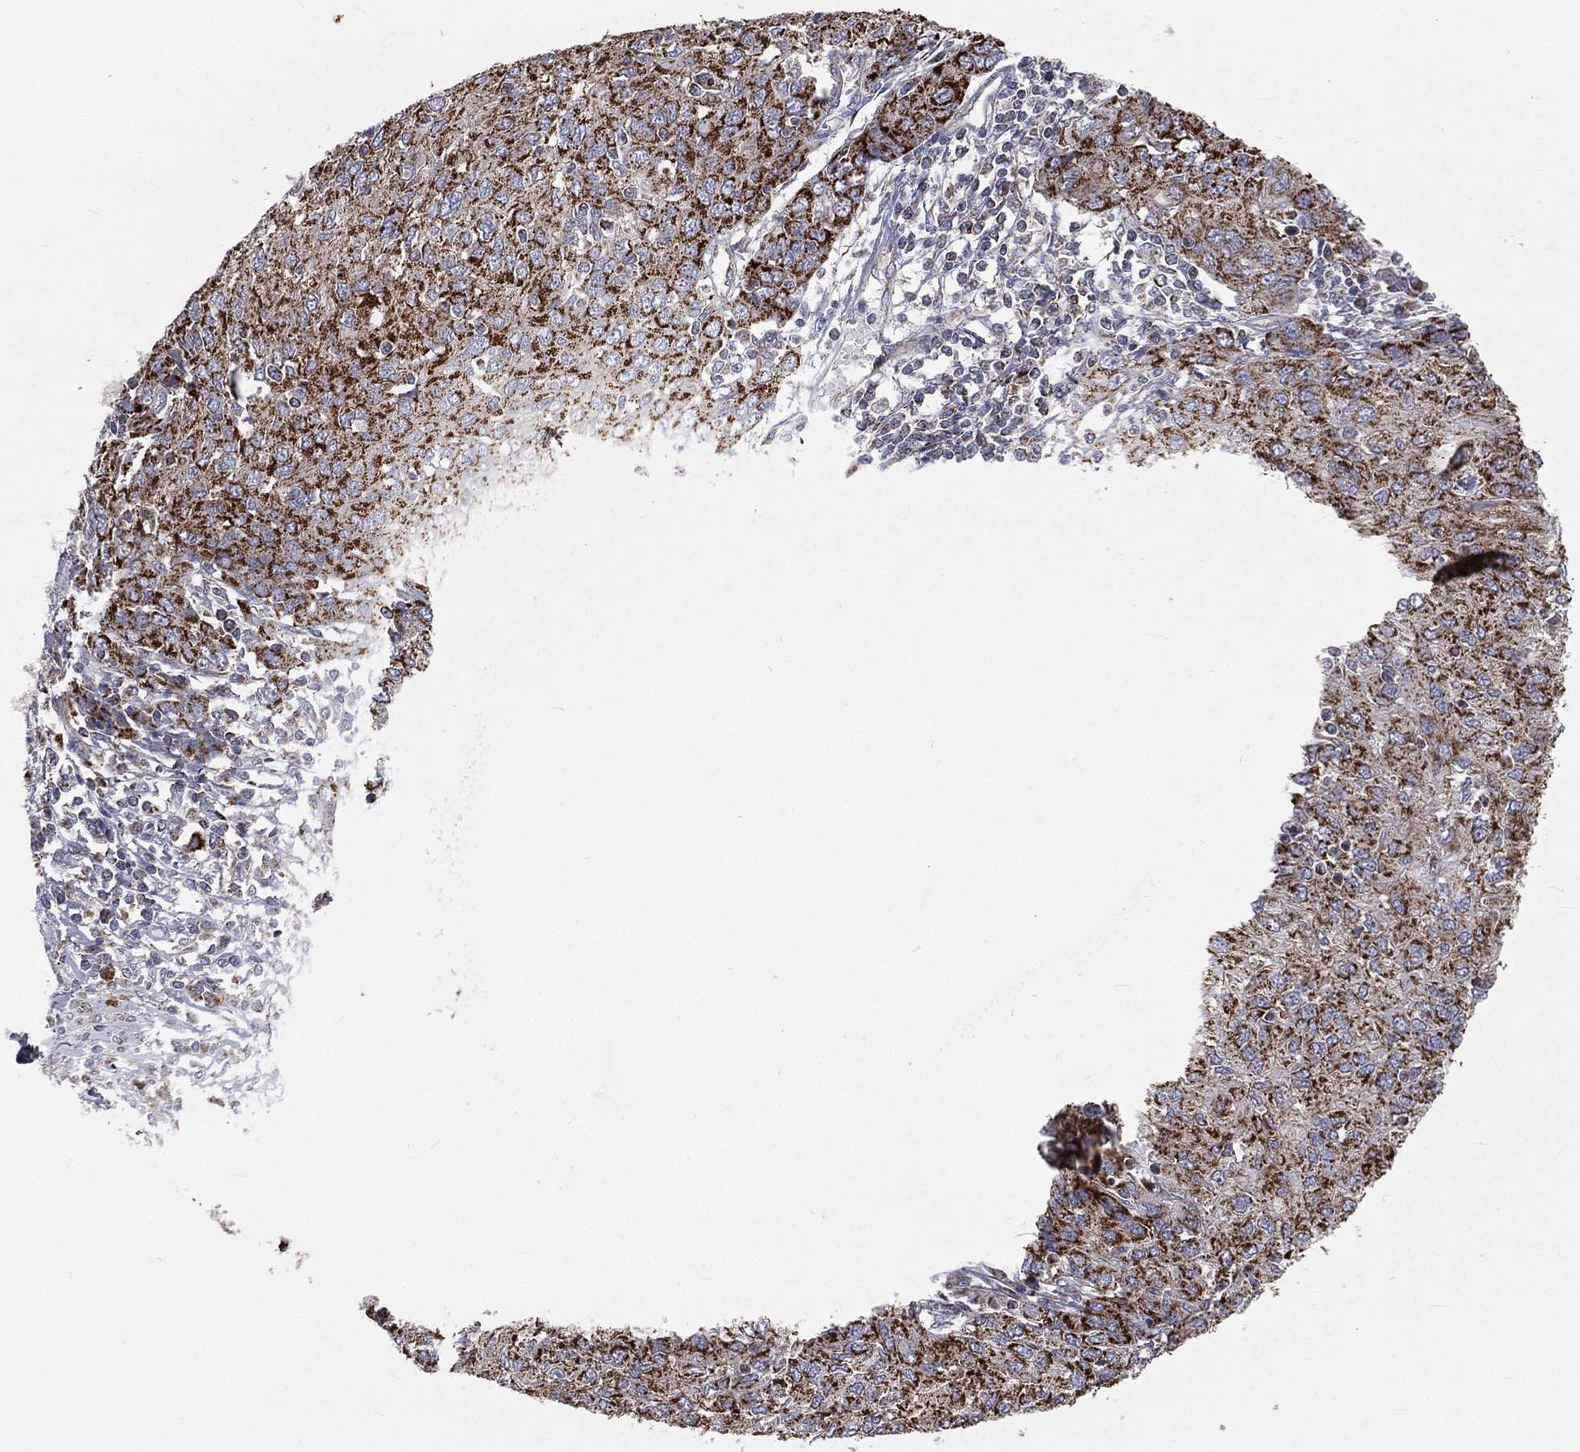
{"staining": {"intensity": "strong", "quantity": ">75%", "location": "cytoplasmic/membranous"}, "tissue": "ovarian cancer", "cell_type": "Tumor cells", "image_type": "cancer", "snomed": [{"axis": "morphology", "description": "Carcinoma, endometroid"}, {"axis": "topography", "description": "Ovary"}], "caption": "Protein expression analysis of ovarian endometroid carcinoma reveals strong cytoplasmic/membranous positivity in approximately >75% of tumor cells.", "gene": "HADH", "patient": {"sex": "female", "age": 50}}